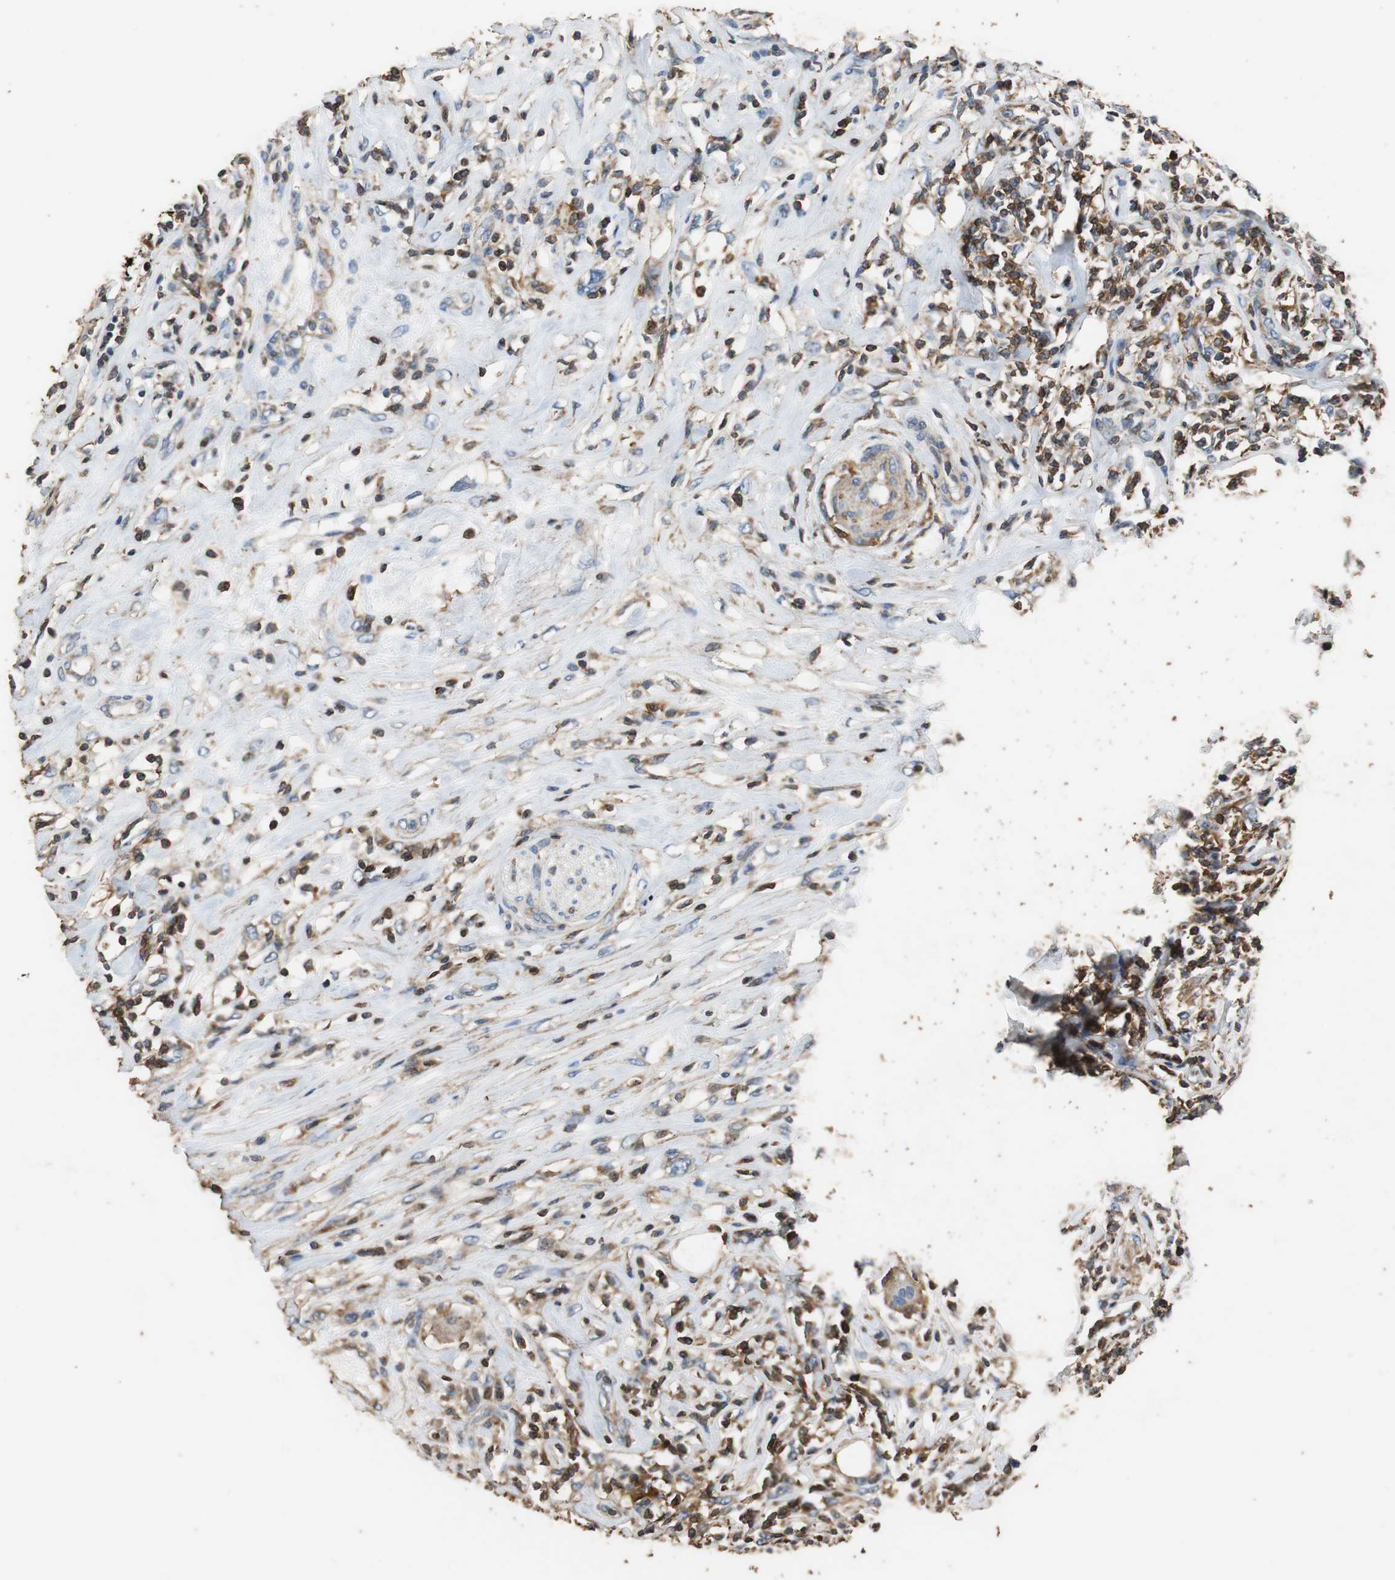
{"staining": {"intensity": "moderate", "quantity": ">75%", "location": "cytoplasmic/membranous"}, "tissue": "lymphoma", "cell_type": "Tumor cells", "image_type": "cancer", "snomed": [{"axis": "morphology", "description": "Malignant lymphoma, non-Hodgkin's type, High grade"}, {"axis": "topography", "description": "Lymph node"}], "caption": "Human high-grade malignant lymphoma, non-Hodgkin's type stained for a protein (brown) demonstrates moderate cytoplasmic/membranous positive expression in about >75% of tumor cells.", "gene": "PRKRA", "patient": {"sex": "female", "age": 84}}